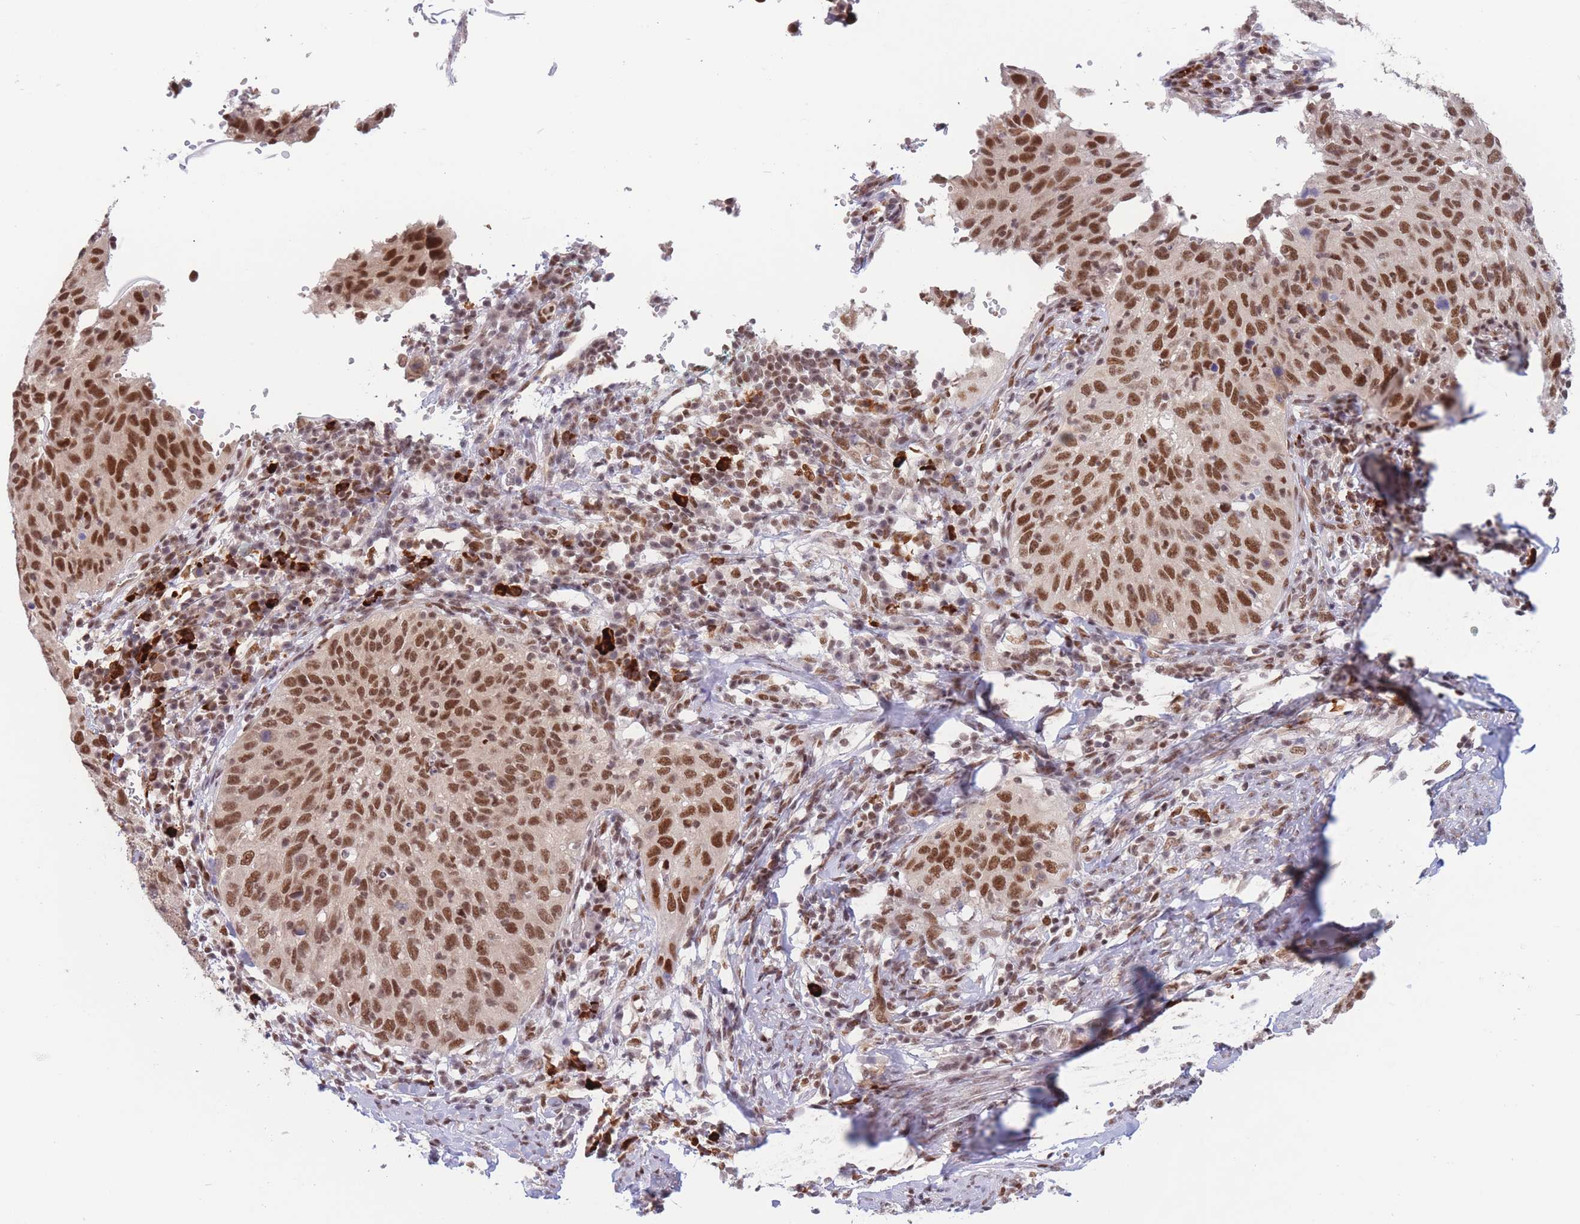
{"staining": {"intensity": "moderate", "quantity": ">75%", "location": "nuclear"}, "tissue": "cervical cancer", "cell_type": "Tumor cells", "image_type": "cancer", "snomed": [{"axis": "morphology", "description": "Squamous cell carcinoma, NOS"}, {"axis": "topography", "description": "Cervix"}], "caption": "Protein staining of cervical cancer tissue reveals moderate nuclear positivity in approximately >75% of tumor cells.", "gene": "SMAD9", "patient": {"sex": "female", "age": 30}}